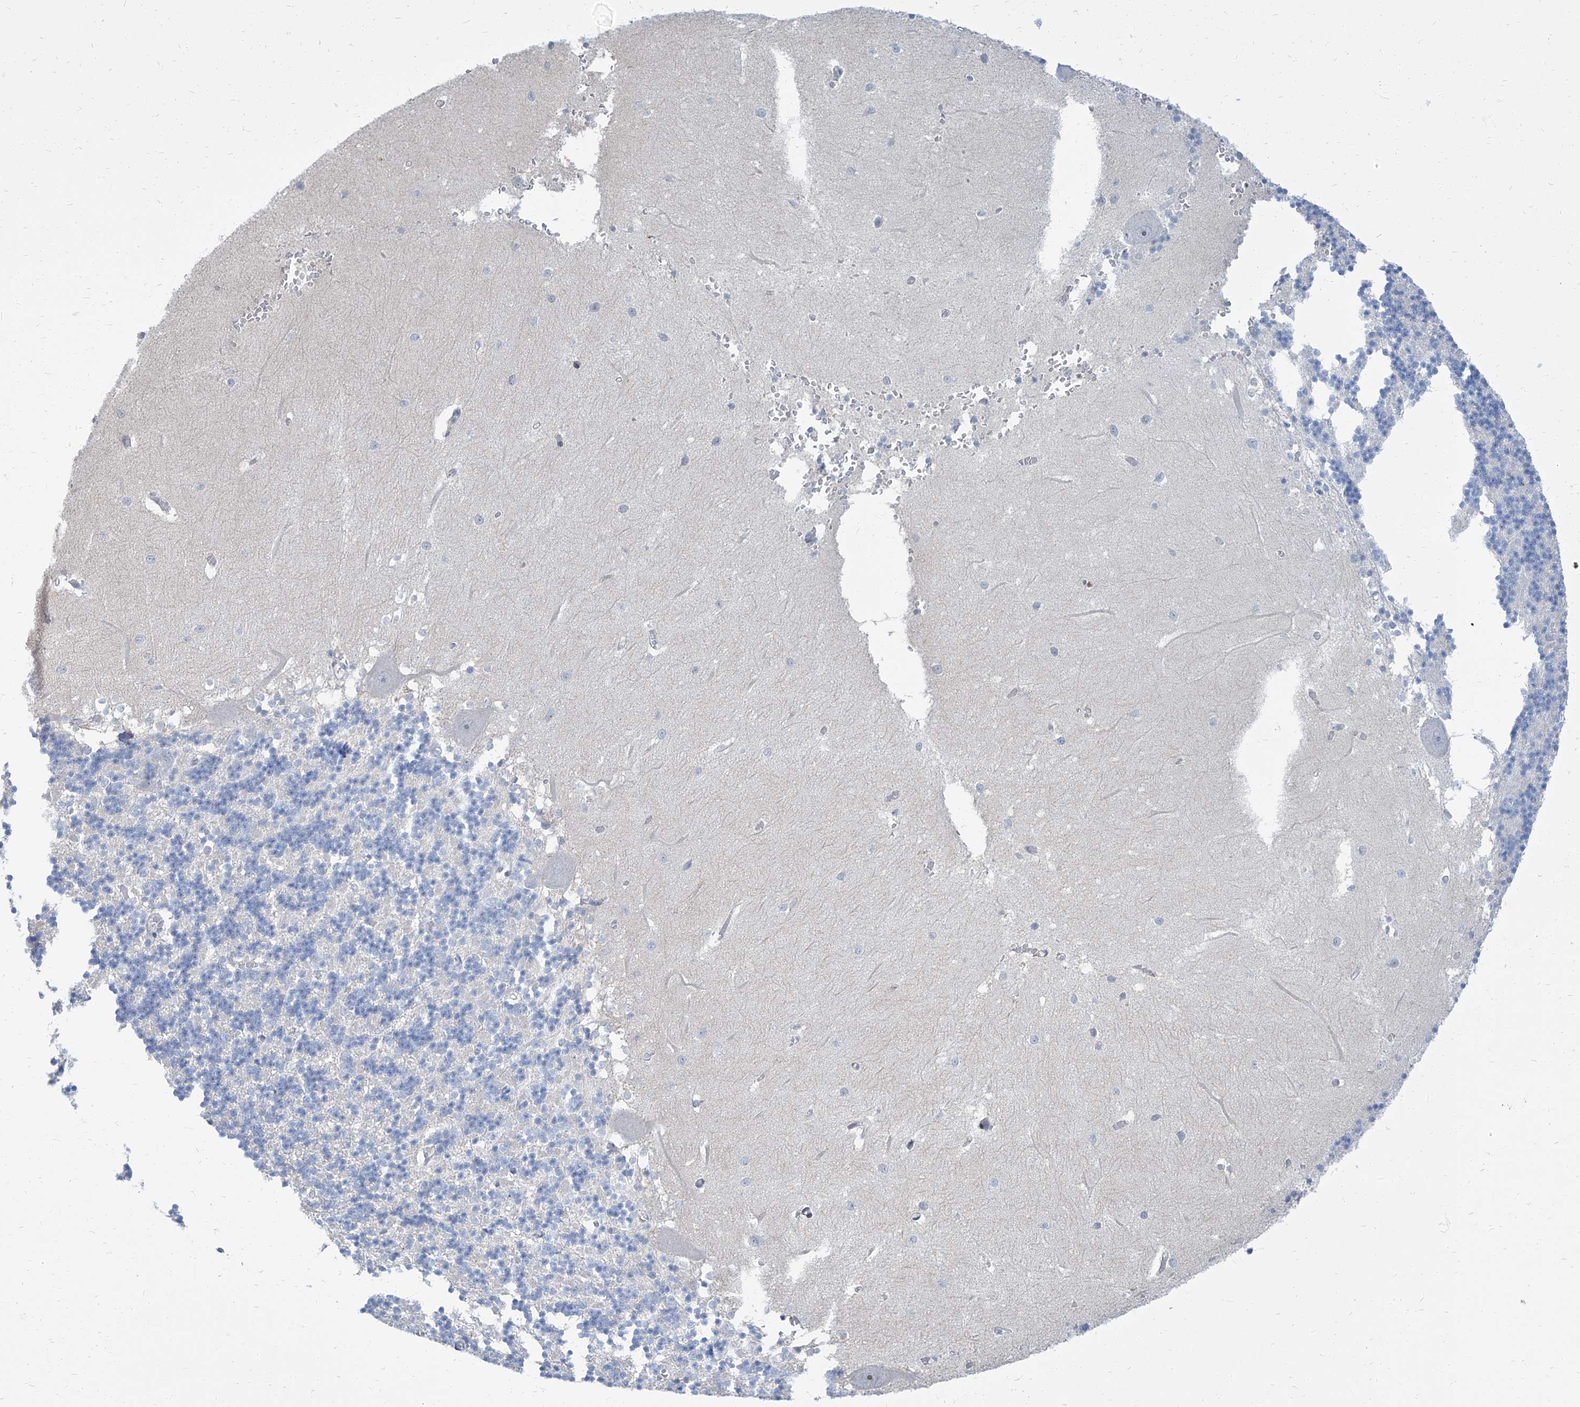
{"staining": {"intensity": "negative", "quantity": "none", "location": "none"}, "tissue": "cerebellum", "cell_type": "Cells in granular layer", "image_type": "normal", "snomed": [{"axis": "morphology", "description": "Normal tissue, NOS"}, {"axis": "topography", "description": "Cerebellum"}], "caption": "IHC of normal human cerebellum shows no staining in cells in granular layer.", "gene": "TXLNB", "patient": {"sex": "male", "age": 37}}